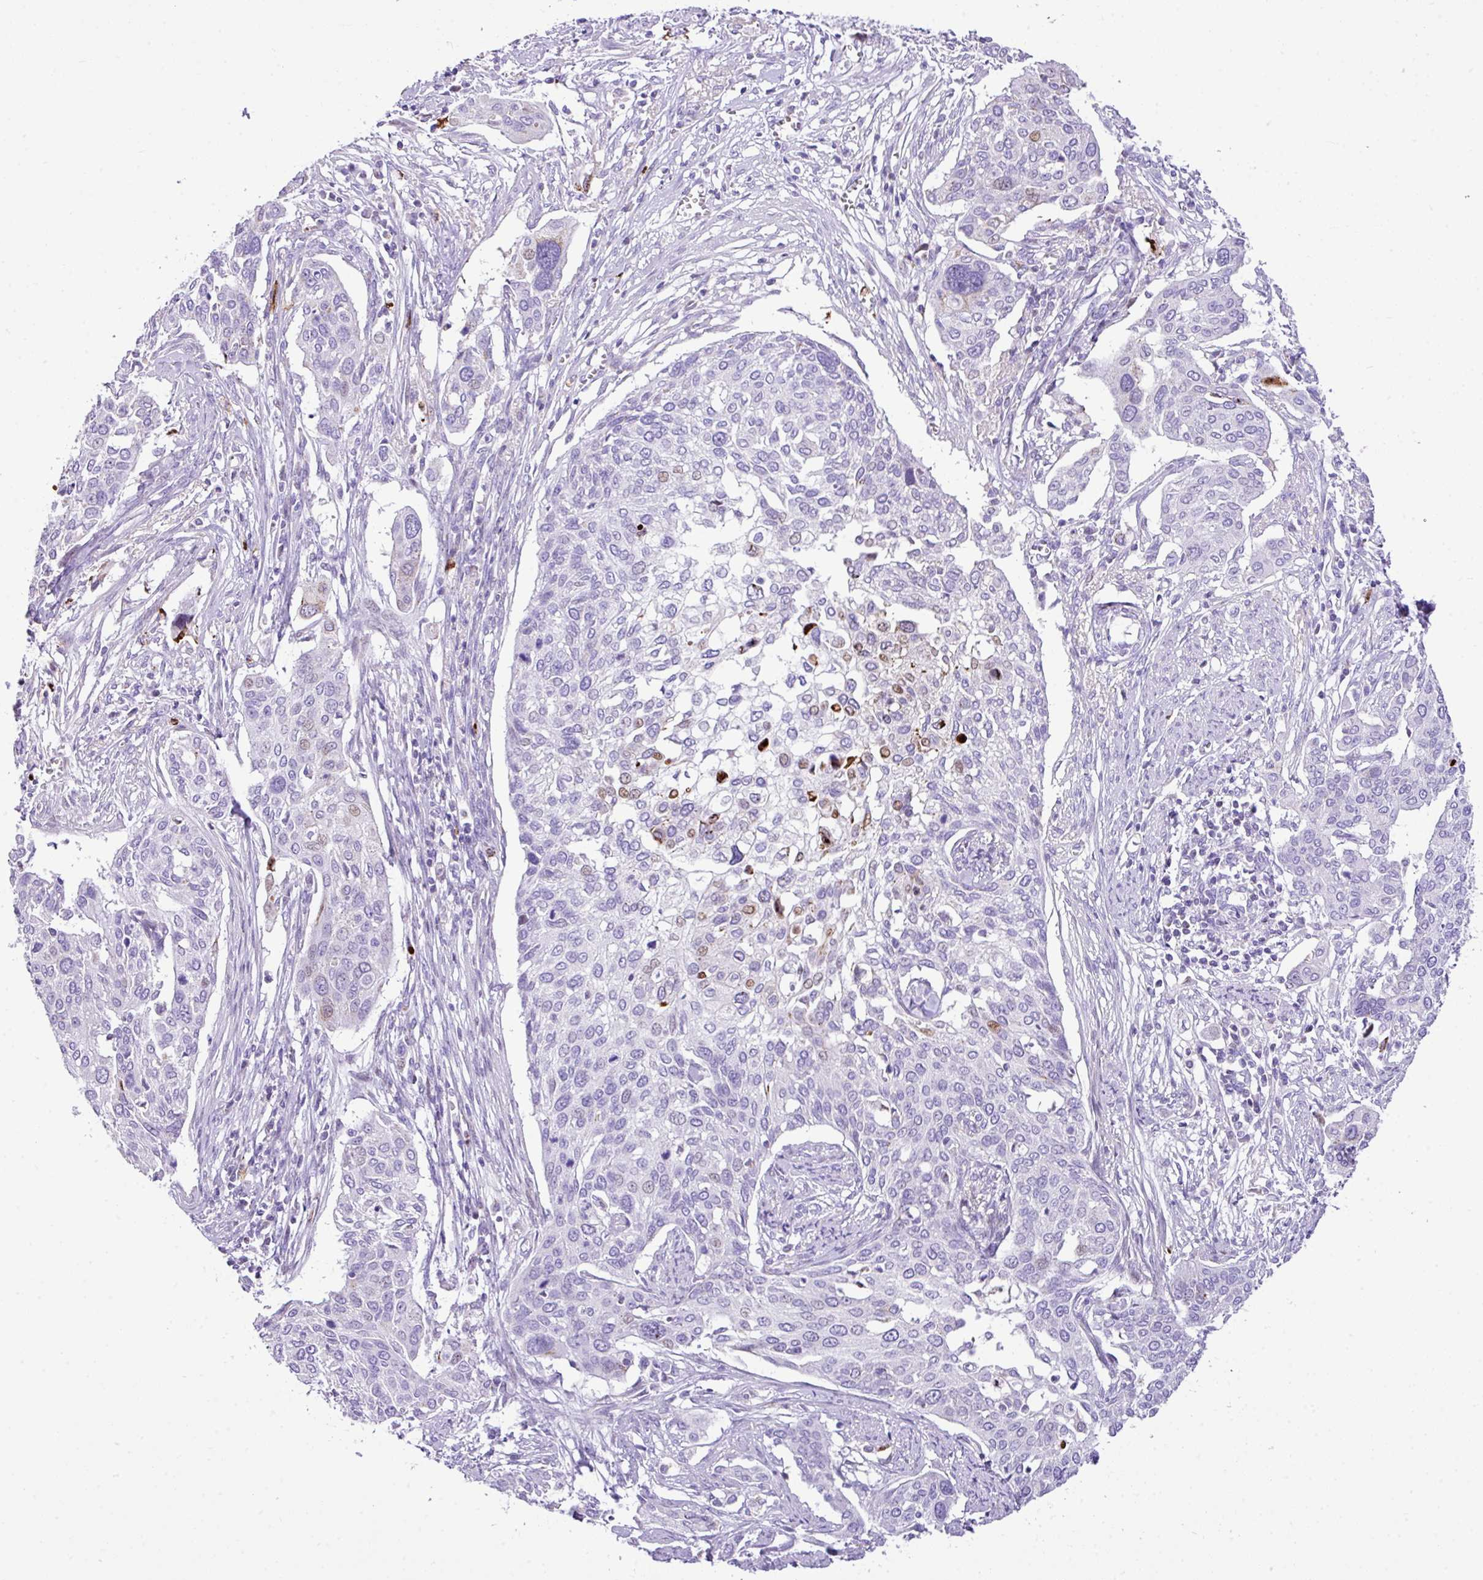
{"staining": {"intensity": "moderate", "quantity": "<25%", "location": "cytoplasmic/membranous"}, "tissue": "cervical cancer", "cell_type": "Tumor cells", "image_type": "cancer", "snomed": [{"axis": "morphology", "description": "Squamous cell carcinoma, NOS"}, {"axis": "topography", "description": "Cervix"}], "caption": "This image demonstrates immunohistochemistry staining of cervical squamous cell carcinoma, with low moderate cytoplasmic/membranous positivity in approximately <25% of tumor cells.", "gene": "RCAN2", "patient": {"sex": "female", "age": 44}}